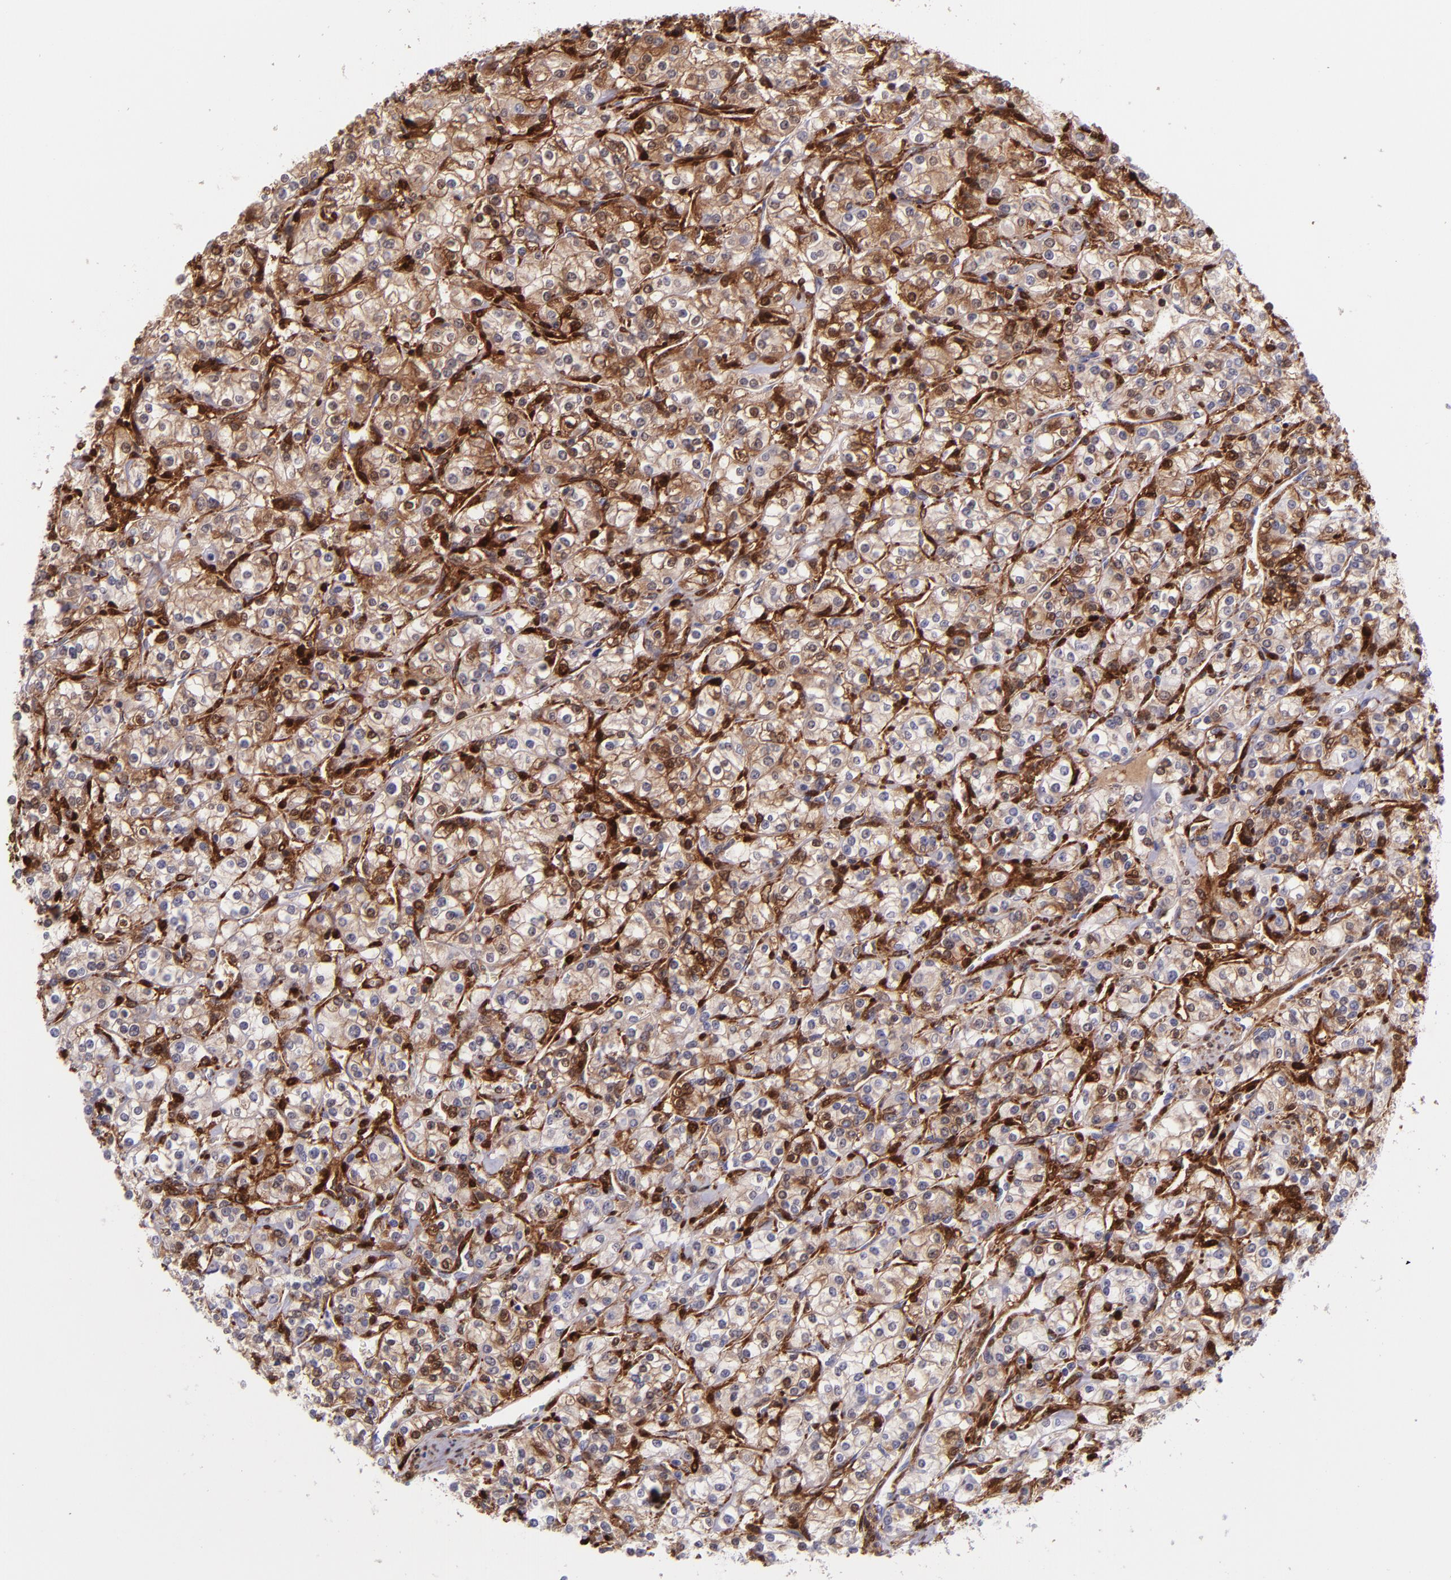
{"staining": {"intensity": "moderate", "quantity": "25%-75%", "location": "cytoplasmic/membranous,nuclear"}, "tissue": "renal cancer", "cell_type": "Tumor cells", "image_type": "cancer", "snomed": [{"axis": "morphology", "description": "Adenocarcinoma, NOS"}, {"axis": "topography", "description": "Kidney"}], "caption": "Renal cancer stained with a brown dye exhibits moderate cytoplasmic/membranous and nuclear positive staining in approximately 25%-75% of tumor cells.", "gene": "LGALS1", "patient": {"sex": "male", "age": 77}}